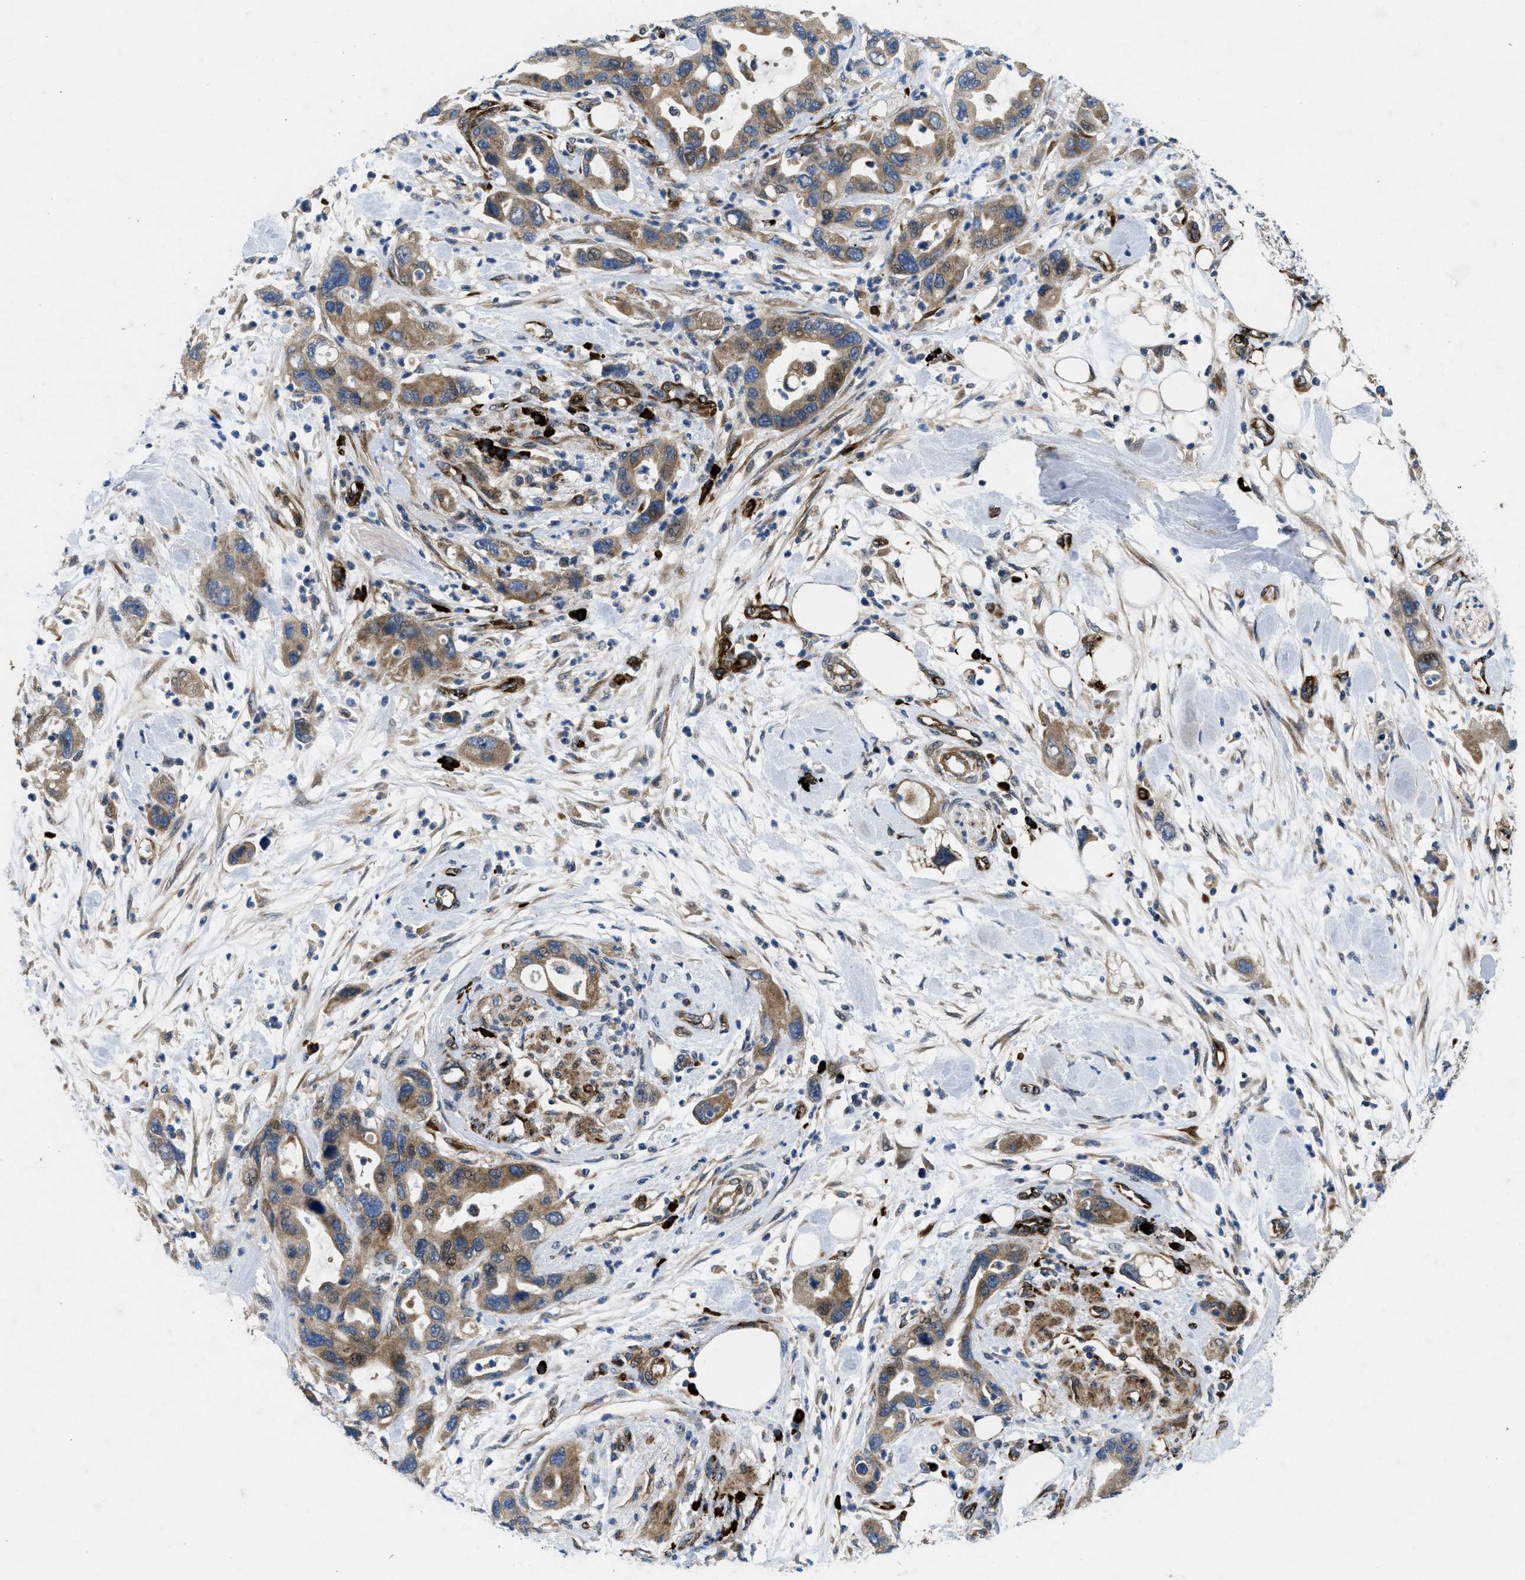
{"staining": {"intensity": "moderate", "quantity": ">75%", "location": "cytoplasmic/membranous,nuclear"}, "tissue": "pancreatic cancer", "cell_type": "Tumor cells", "image_type": "cancer", "snomed": [{"axis": "morphology", "description": "Normal tissue, NOS"}, {"axis": "morphology", "description": "Adenocarcinoma, NOS"}, {"axis": "topography", "description": "Pancreas"}], "caption": "Pancreatic cancer (adenocarcinoma) tissue shows moderate cytoplasmic/membranous and nuclear positivity in approximately >75% of tumor cells", "gene": "HSPA12B", "patient": {"sex": "female", "age": 71}}